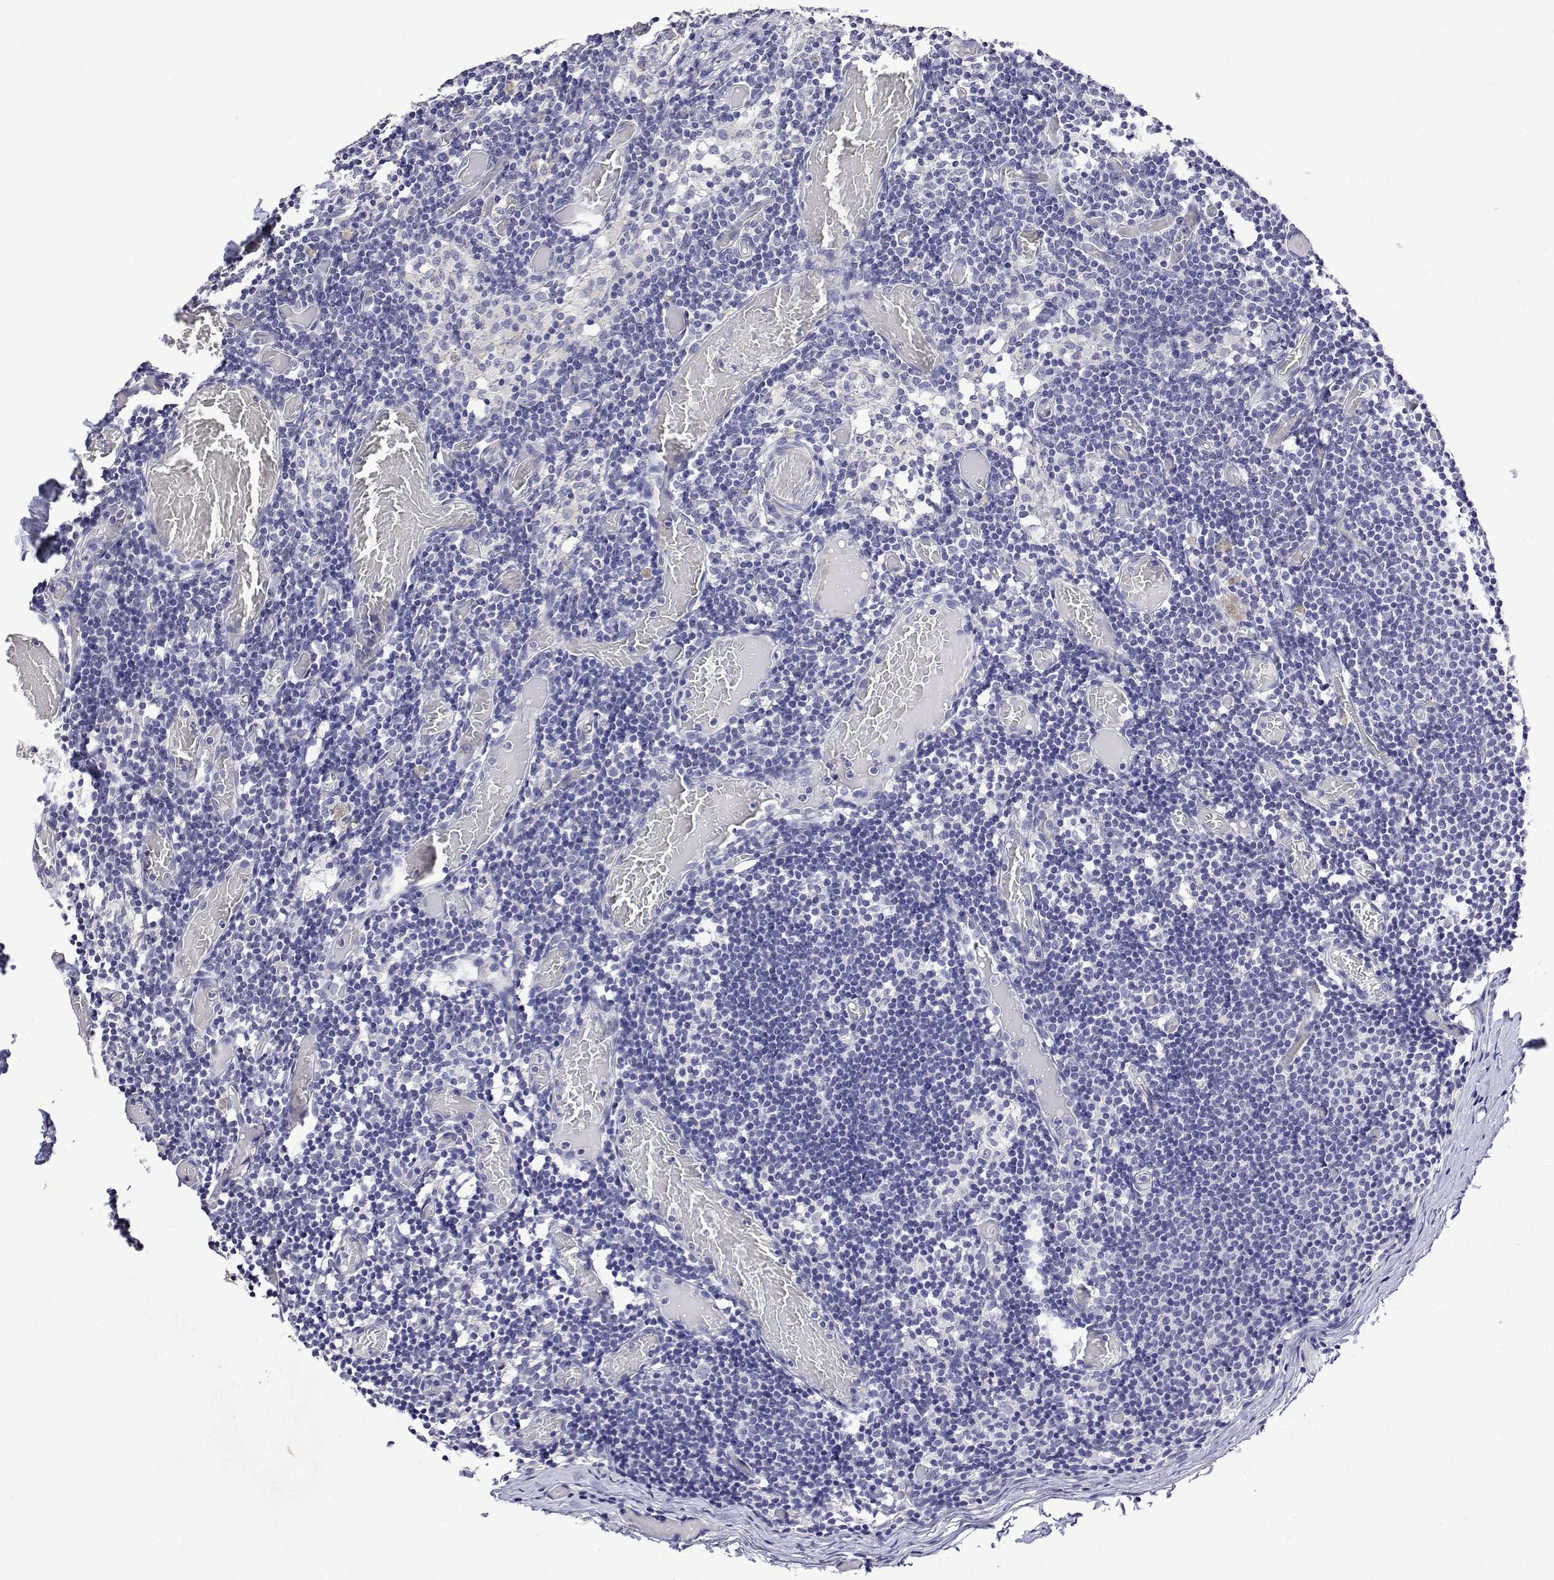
{"staining": {"intensity": "negative", "quantity": "none", "location": "none"}, "tissue": "lymph node", "cell_type": "Germinal center cells", "image_type": "normal", "snomed": [{"axis": "morphology", "description": "Normal tissue, NOS"}, {"axis": "topography", "description": "Lymph node"}], "caption": "Immunohistochemical staining of normal lymph node reveals no significant positivity in germinal center cells. (Immunohistochemistry (ihc), brightfield microscopy, high magnification).", "gene": "PLCB1", "patient": {"sex": "female", "age": 41}}